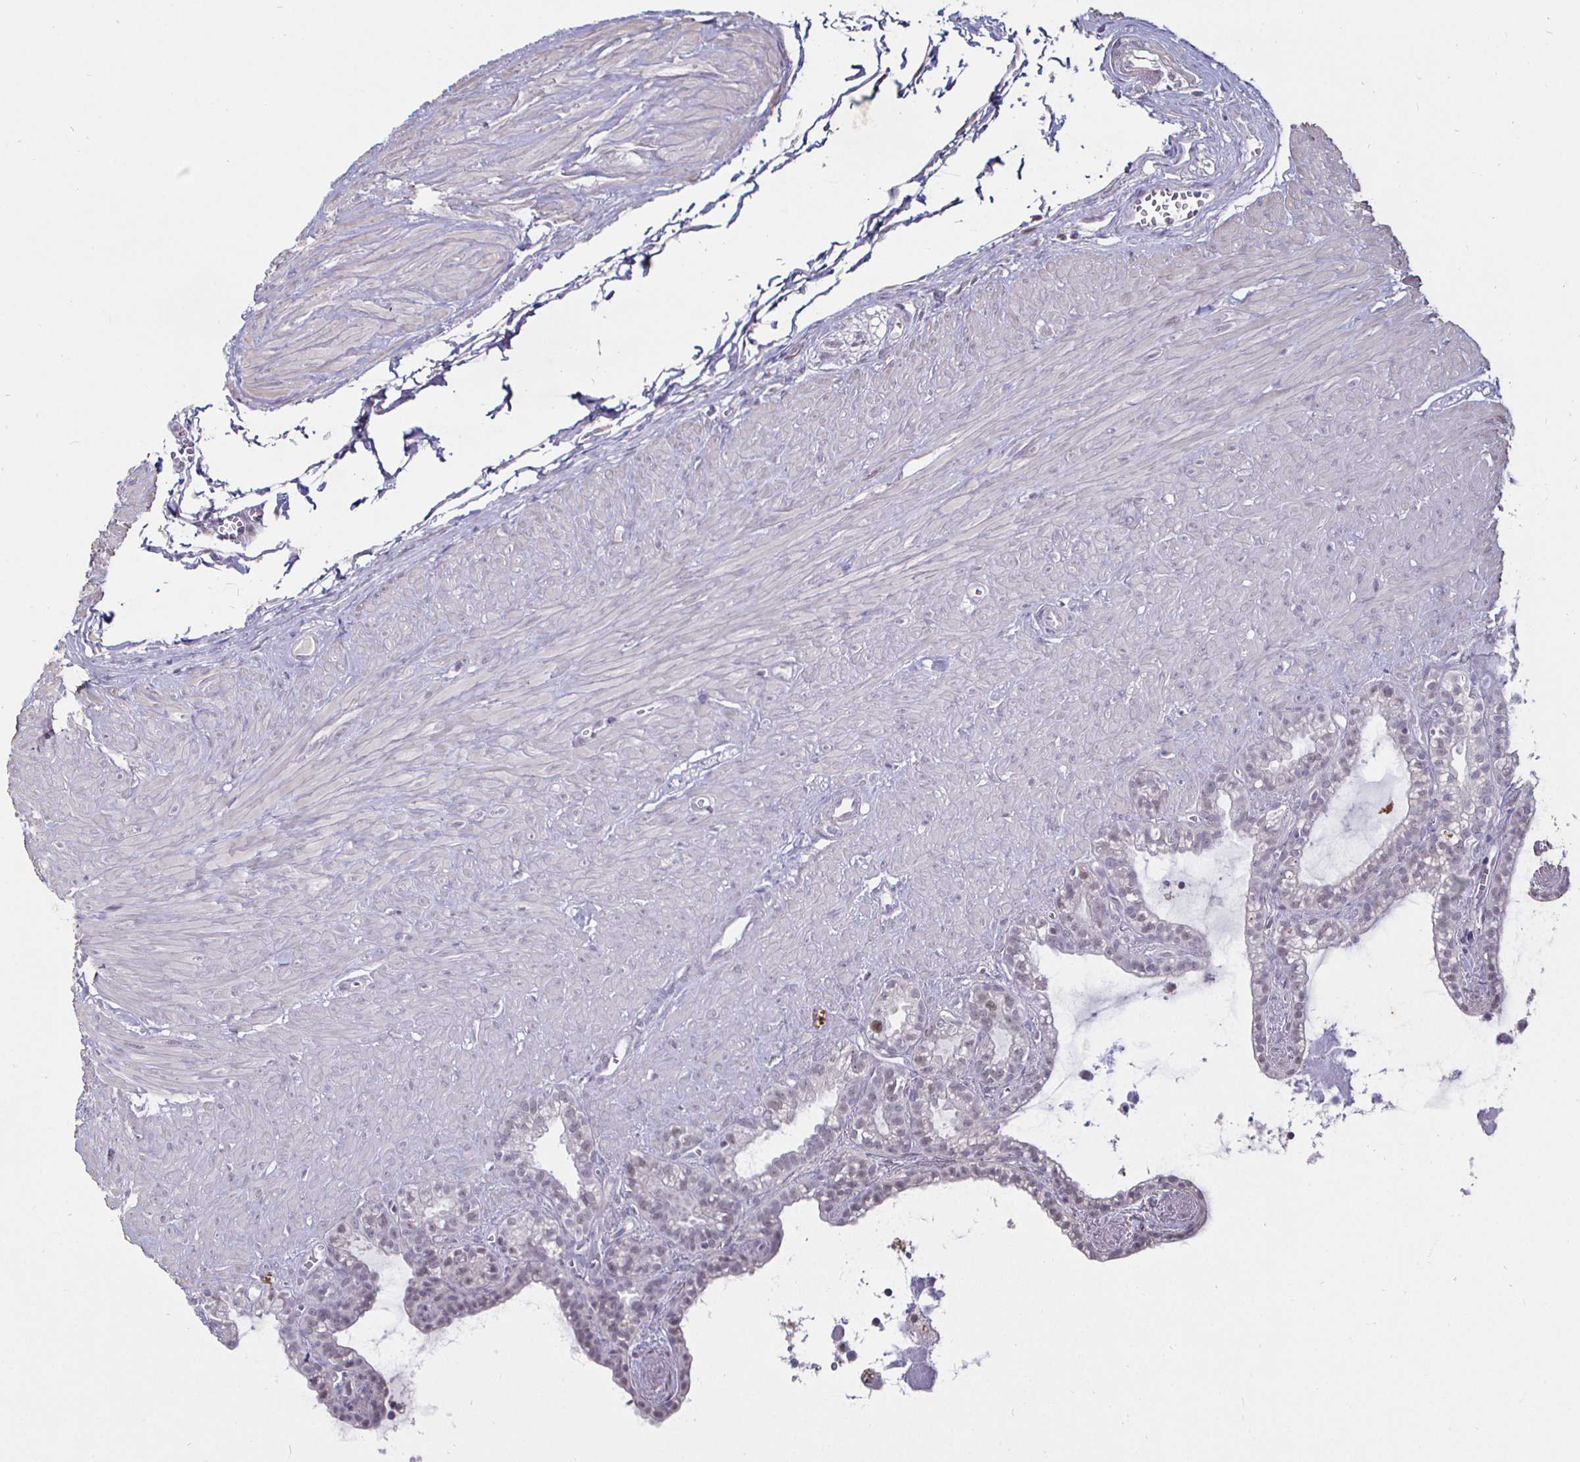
{"staining": {"intensity": "negative", "quantity": "none", "location": "none"}, "tissue": "seminal vesicle", "cell_type": "Glandular cells", "image_type": "normal", "snomed": [{"axis": "morphology", "description": "Normal tissue, NOS"}, {"axis": "topography", "description": "Seminal veicle"}], "caption": "Human seminal vesicle stained for a protein using IHC reveals no expression in glandular cells.", "gene": "MLH1", "patient": {"sex": "male", "age": 76}}